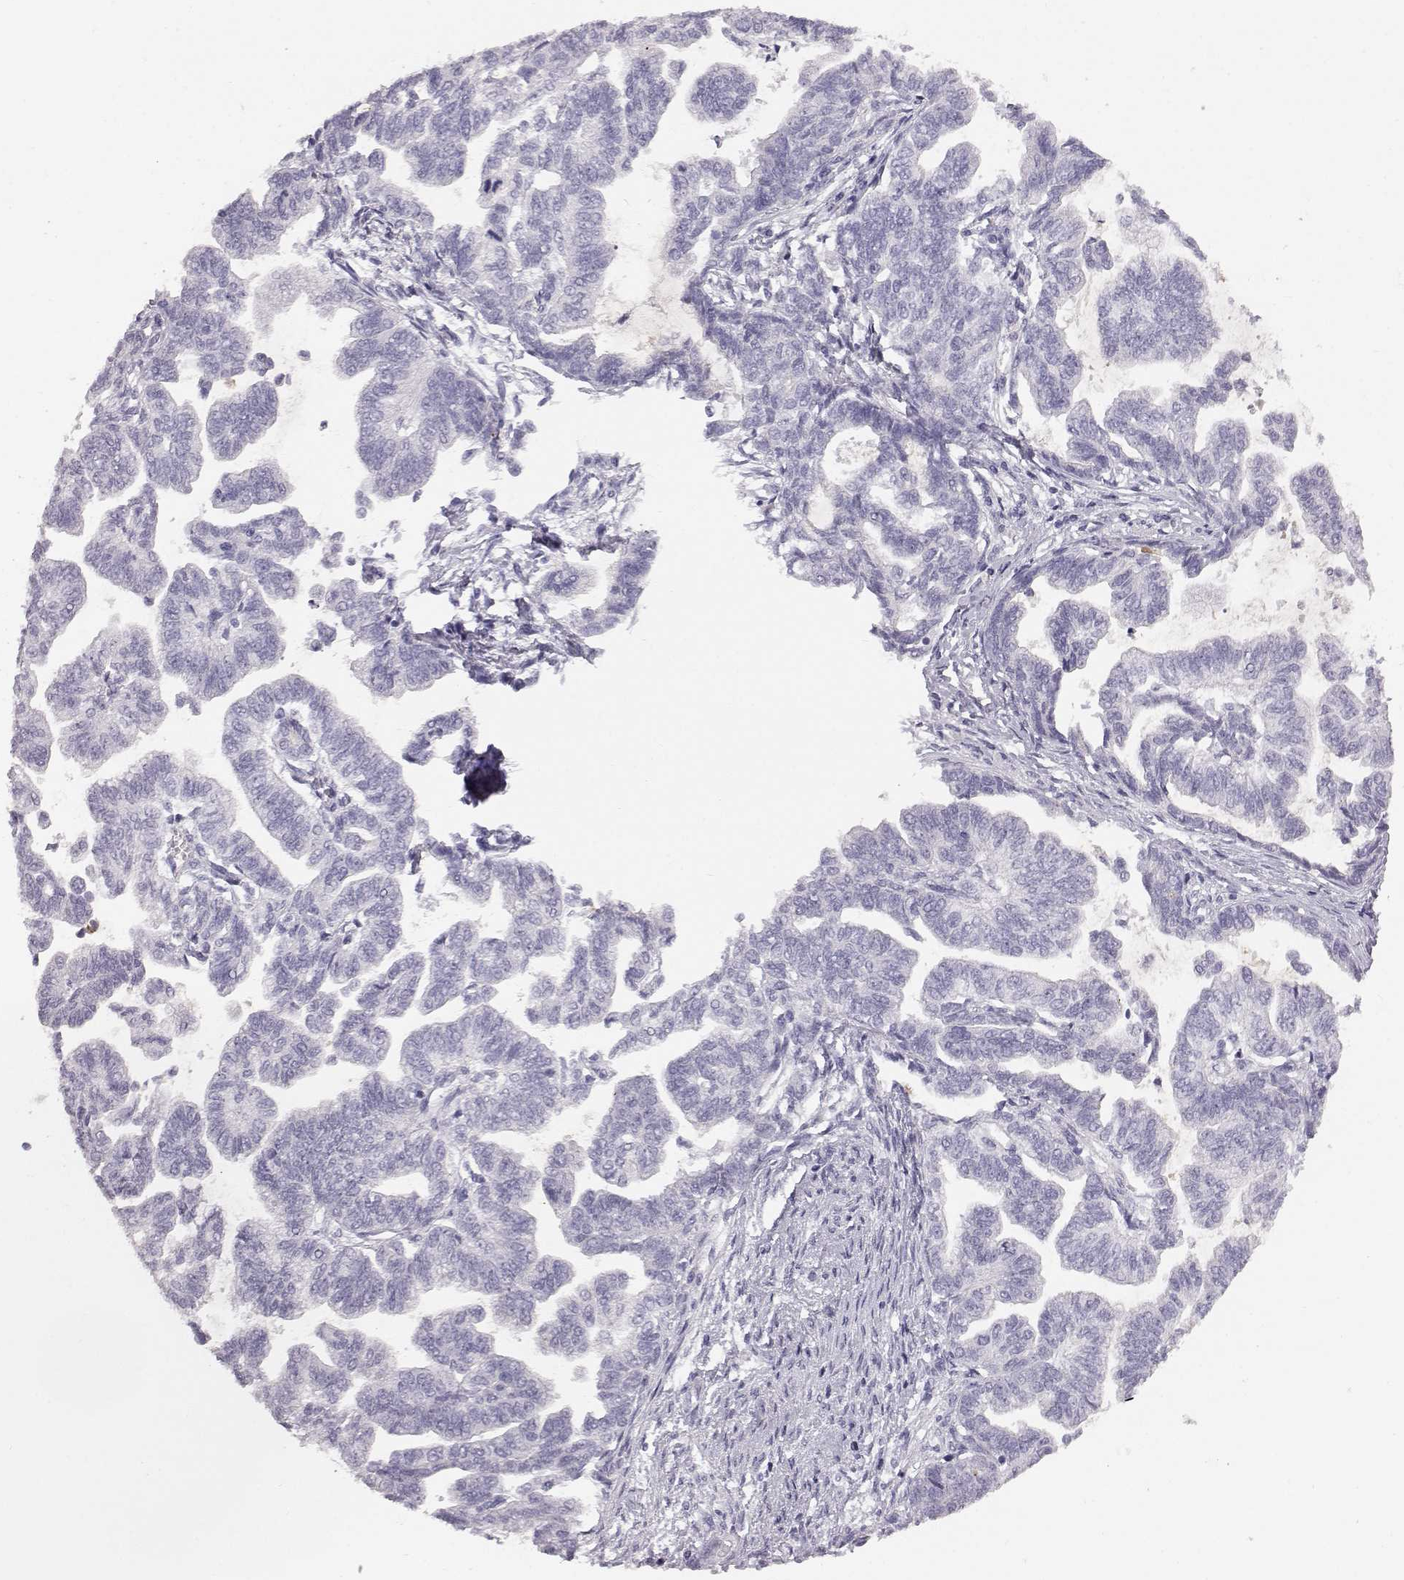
{"staining": {"intensity": "negative", "quantity": "none", "location": "none"}, "tissue": "stomach cancer", "cell_type": "Tumor cells", "image_type": "cancer", "snomed": [{"axis": "morphology", "description": "Adenocarcinoma, NOS"}, {"axis": "topography", "description": "Stomach"}], "caption": "A high-resolution image shows IHC staining of stomach cancer (adenocarcinoma), which shows no significant expression in tumor cells.", "gene": "KRTAP16-1", "patient": {"sex": "male", "age": 83}}